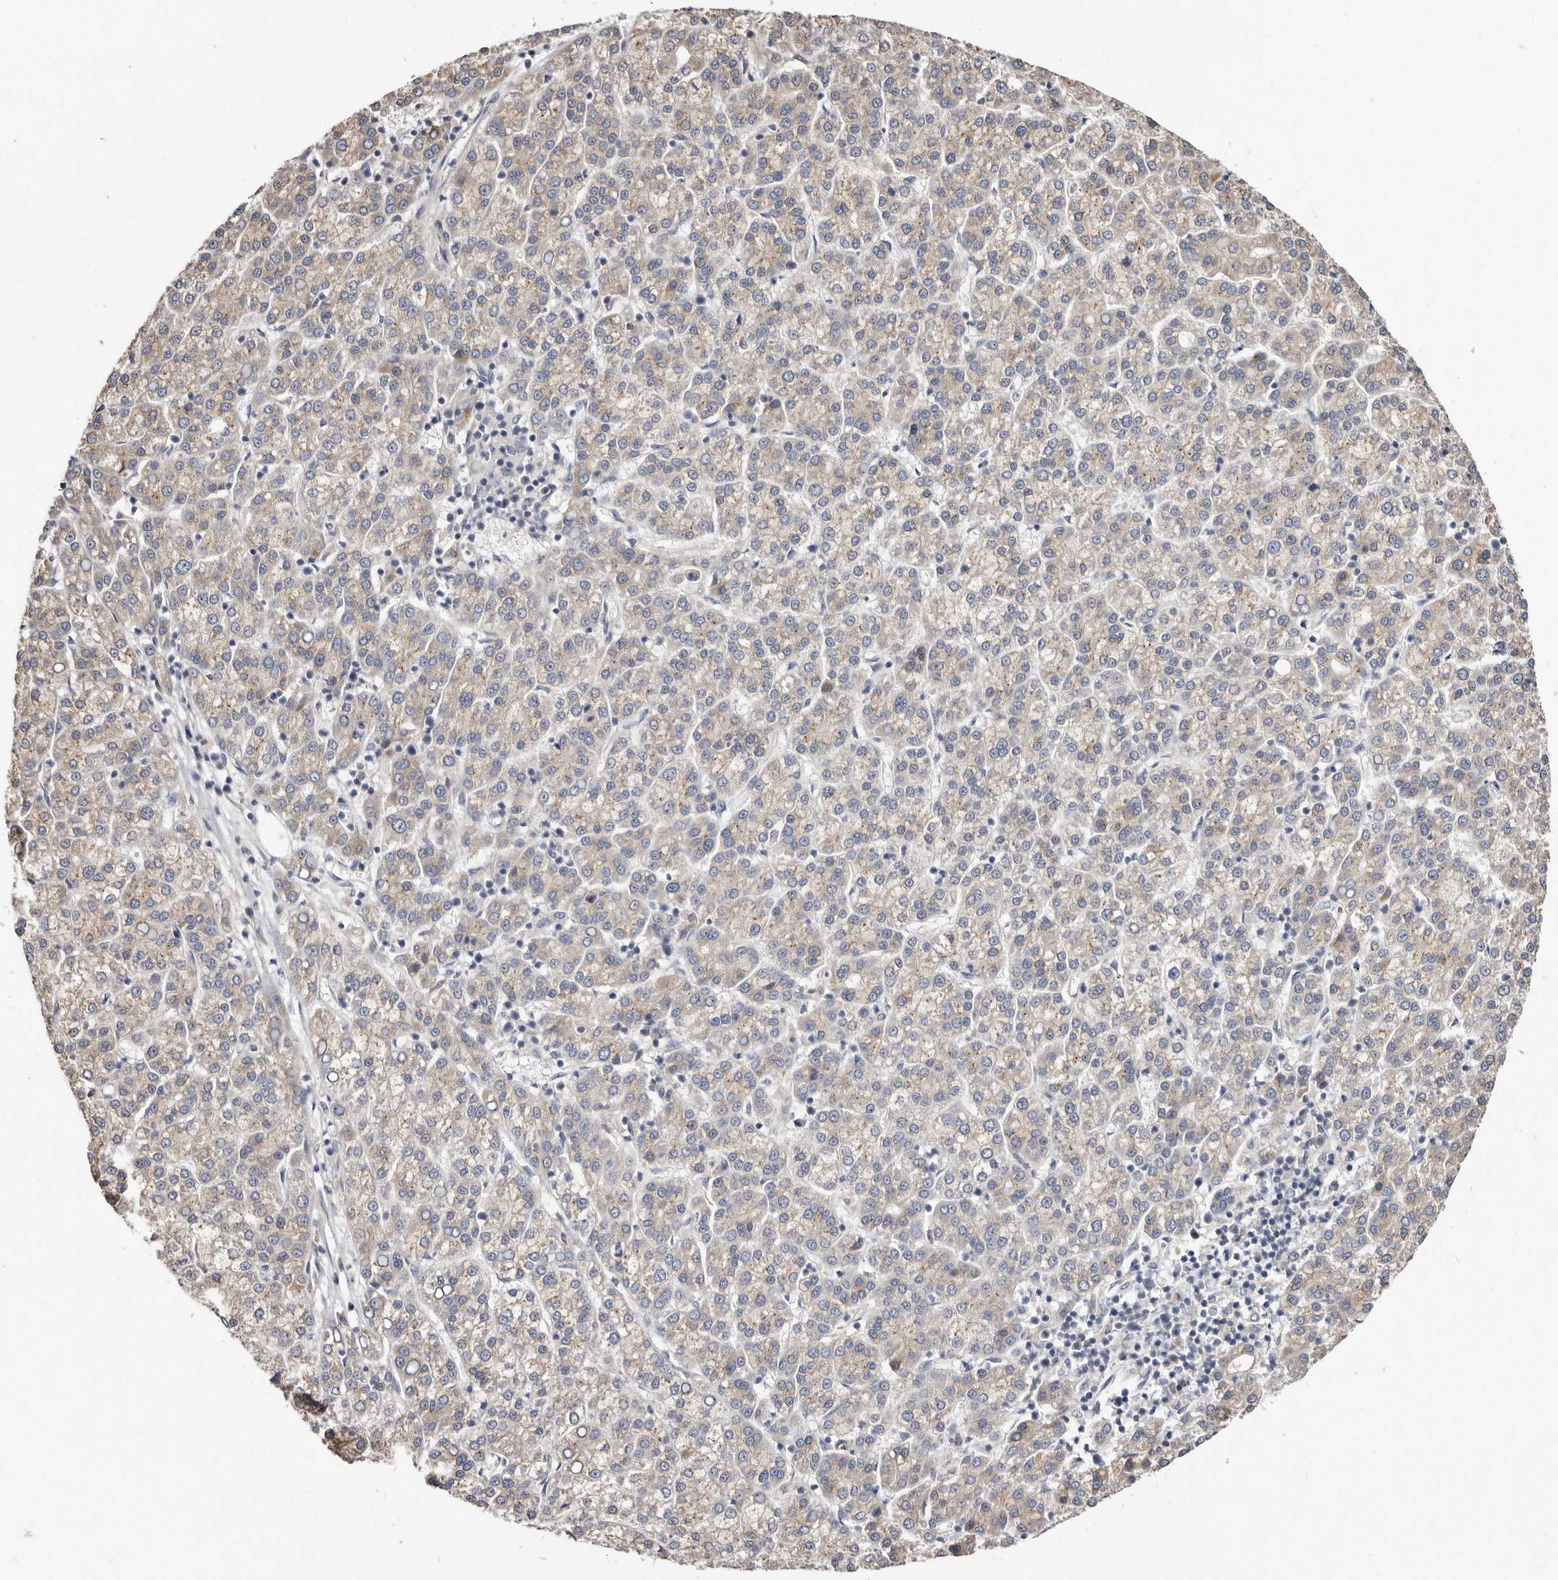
{"staining": {"intensity": "weak", "quantity": "<25%", "location": "cytoplasmic/membranous"}, "tissue": "liver cancer", "cell_type": "Tumor cells", "image_type": "cancer", "snomed": [{"axis": "morphology", "description": "Carcinoma, Hepatocellular, NOS"}, {"axis": "topography", "description": "Liver"}], "caption": "Liver hepatocellular carcinoma was stained to show a protein in brown. There is no significant staining in tumor cells. (DAB (3,3'-diaminobenzidine) IHC, high magnification).", "gene": "ASIC5", "patient": {"sex": "female", "age": 58}}